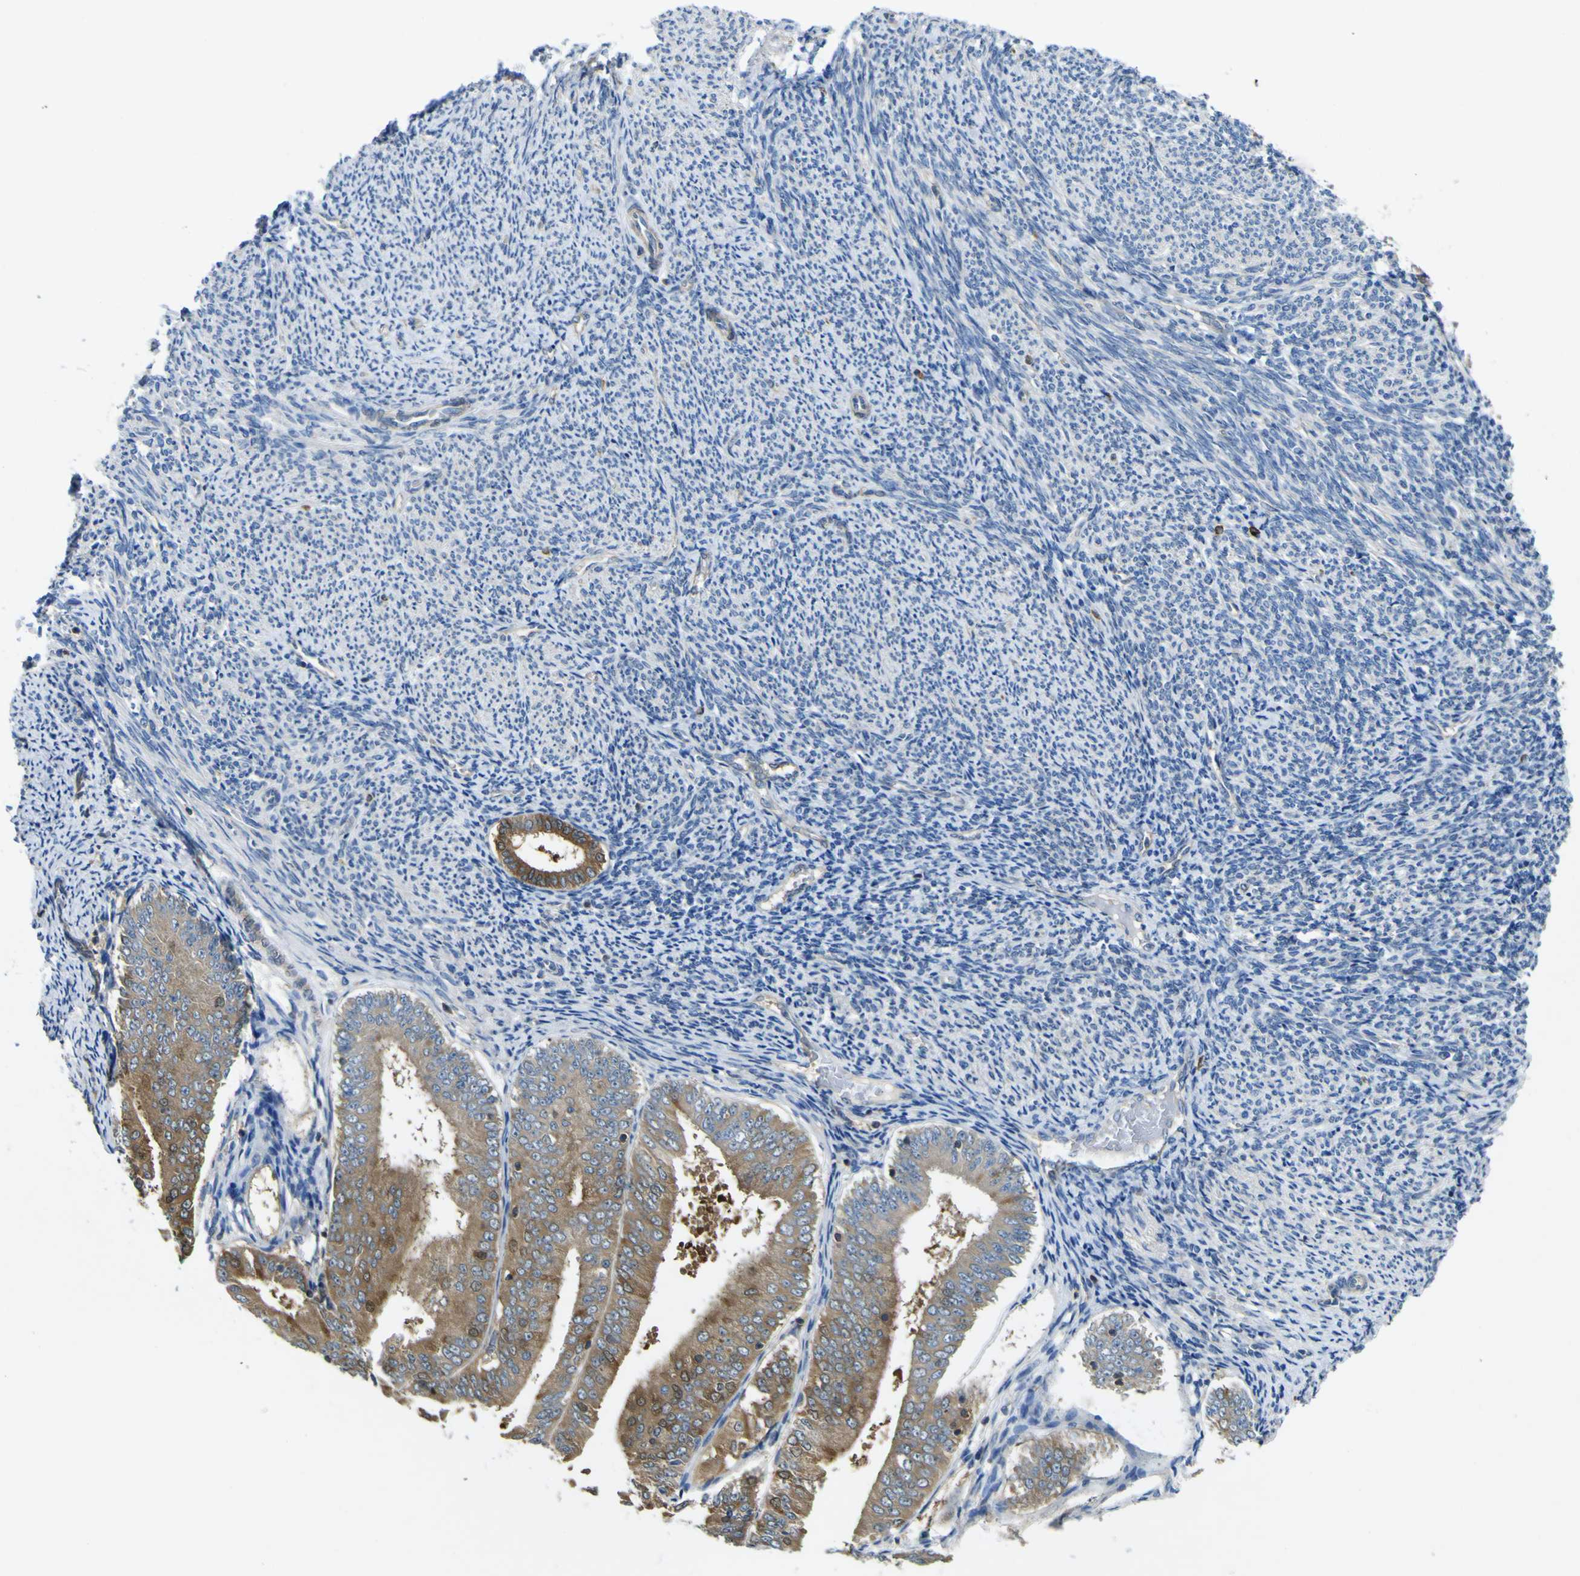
{"staining": {"intensity": "moderate", "quantity": ">75%", "location": "cytoplasmic/membranous,nuclear"}, "tissue": "endometrial cancer", "cell_type": "Tumor cells", "image_type": "cancer", "snomed": [{"axis": "morphology", "description": "Adenocarcinoma, NOS"}, {"axis": "topography", "description": "Endometrium"}], "caption": "Immunohistochemistry (IHC) micrograph of endometrial cancer stained for a protein (brown), which displays medium levels of moderate cytoplasmic/membranous and nuclear positivity in about >75% of tumor cells.", "gene": "EML2", "patient": {"sex": "female", "age": 63}}